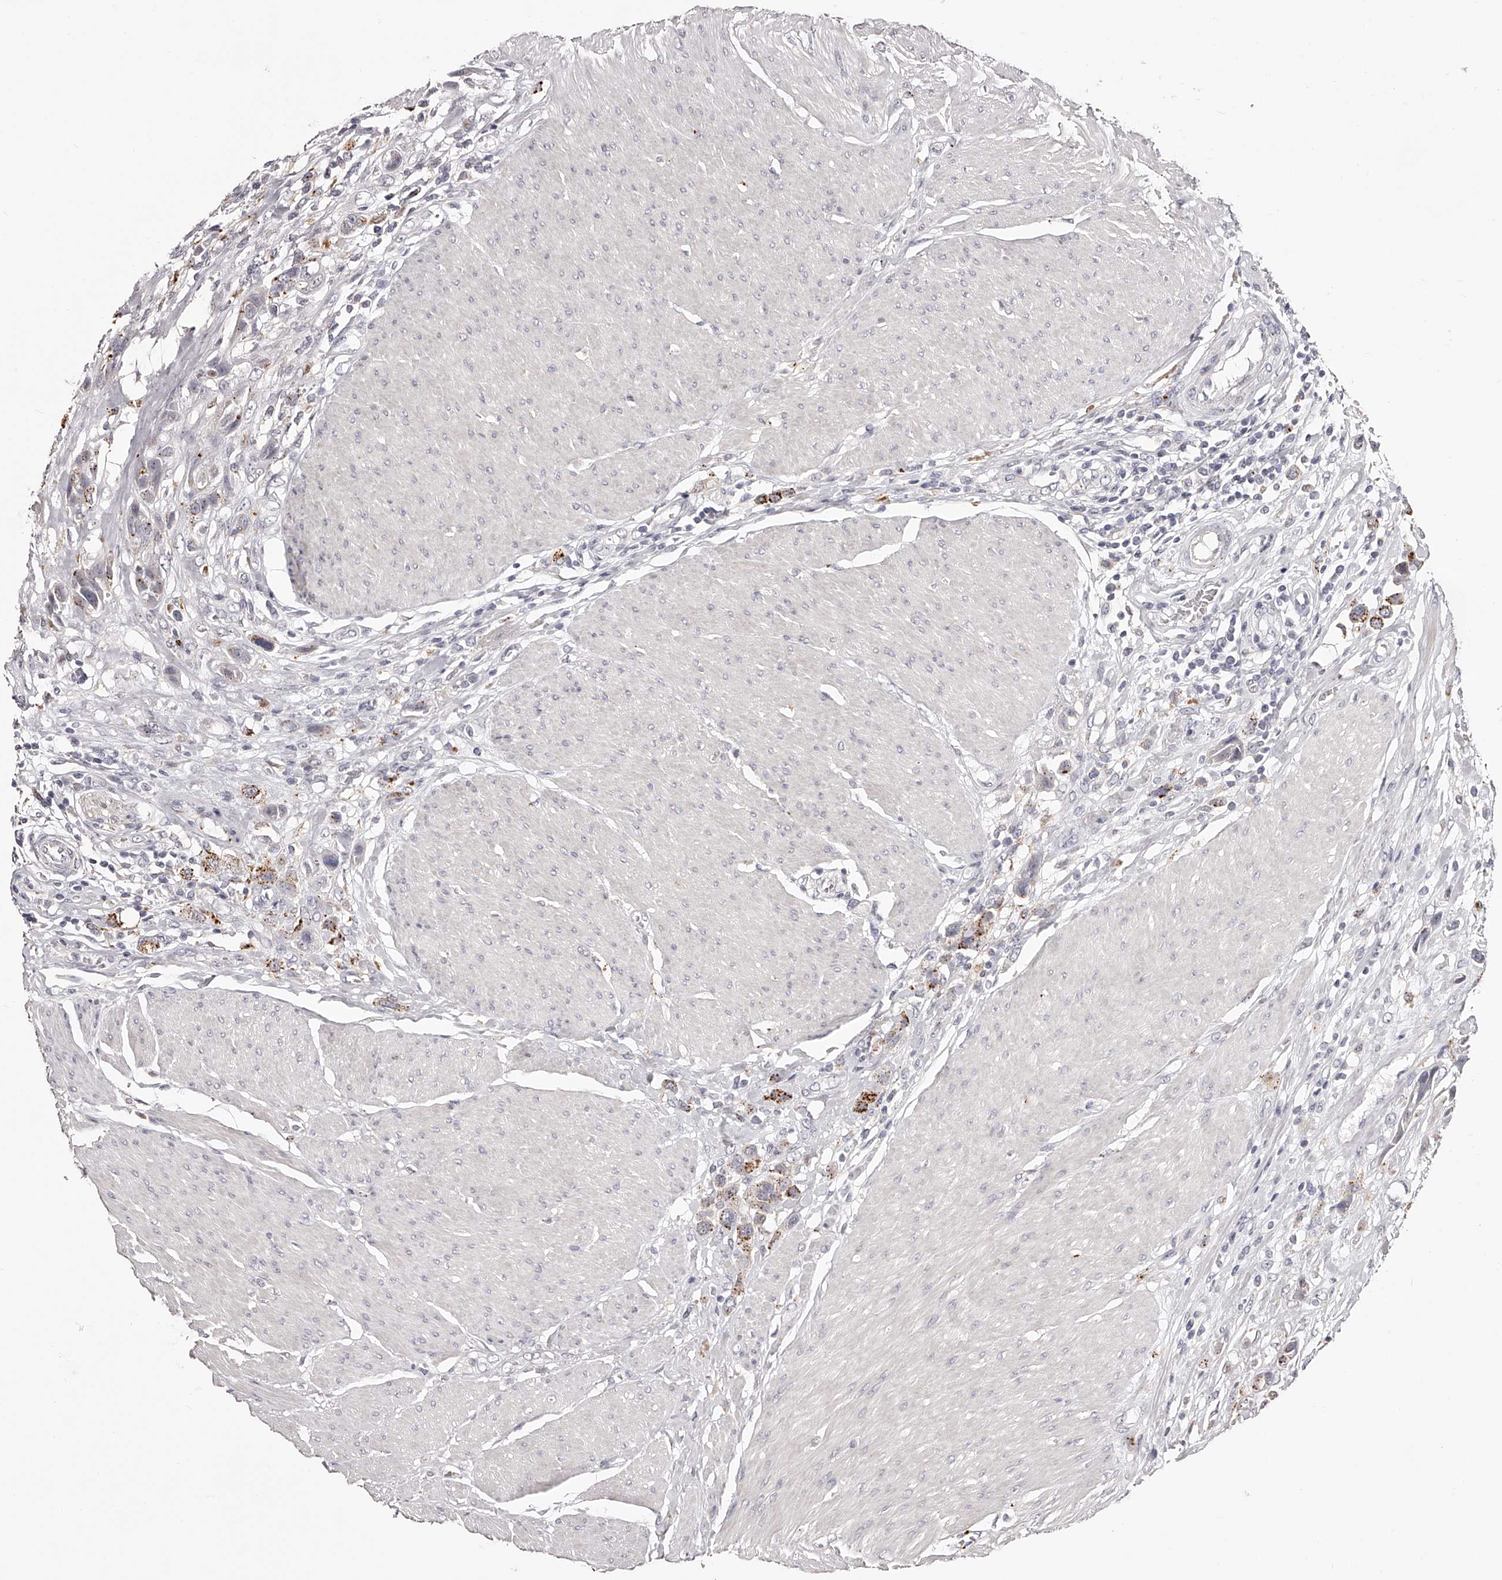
{"staining": {"intensity": "moderate", "quantity": "<25%", "location": "cytoplasmic/membranous"}, "tissue": "urothelial cancer", "cell_type": "Tumor cells", "image_type": "cancer", "snomed": [{"axis": "morphology", "description": "Urothelial carcinoma, High grade"}, {"axis": "topography", "description": "Urinary bladder"}], "caption": "Protein expression analysis of urothelial carcinoma (high-grade) displays moderate cytoplasmic/membranous staining in approximately <25% of tumor cells. Using DAB (brown) and hematoxylin (blue) stains, captured at high magnification using brightfield microscopy.", "gene": "SLC35D3", "patient": {"sex": "male", "age": 50}}